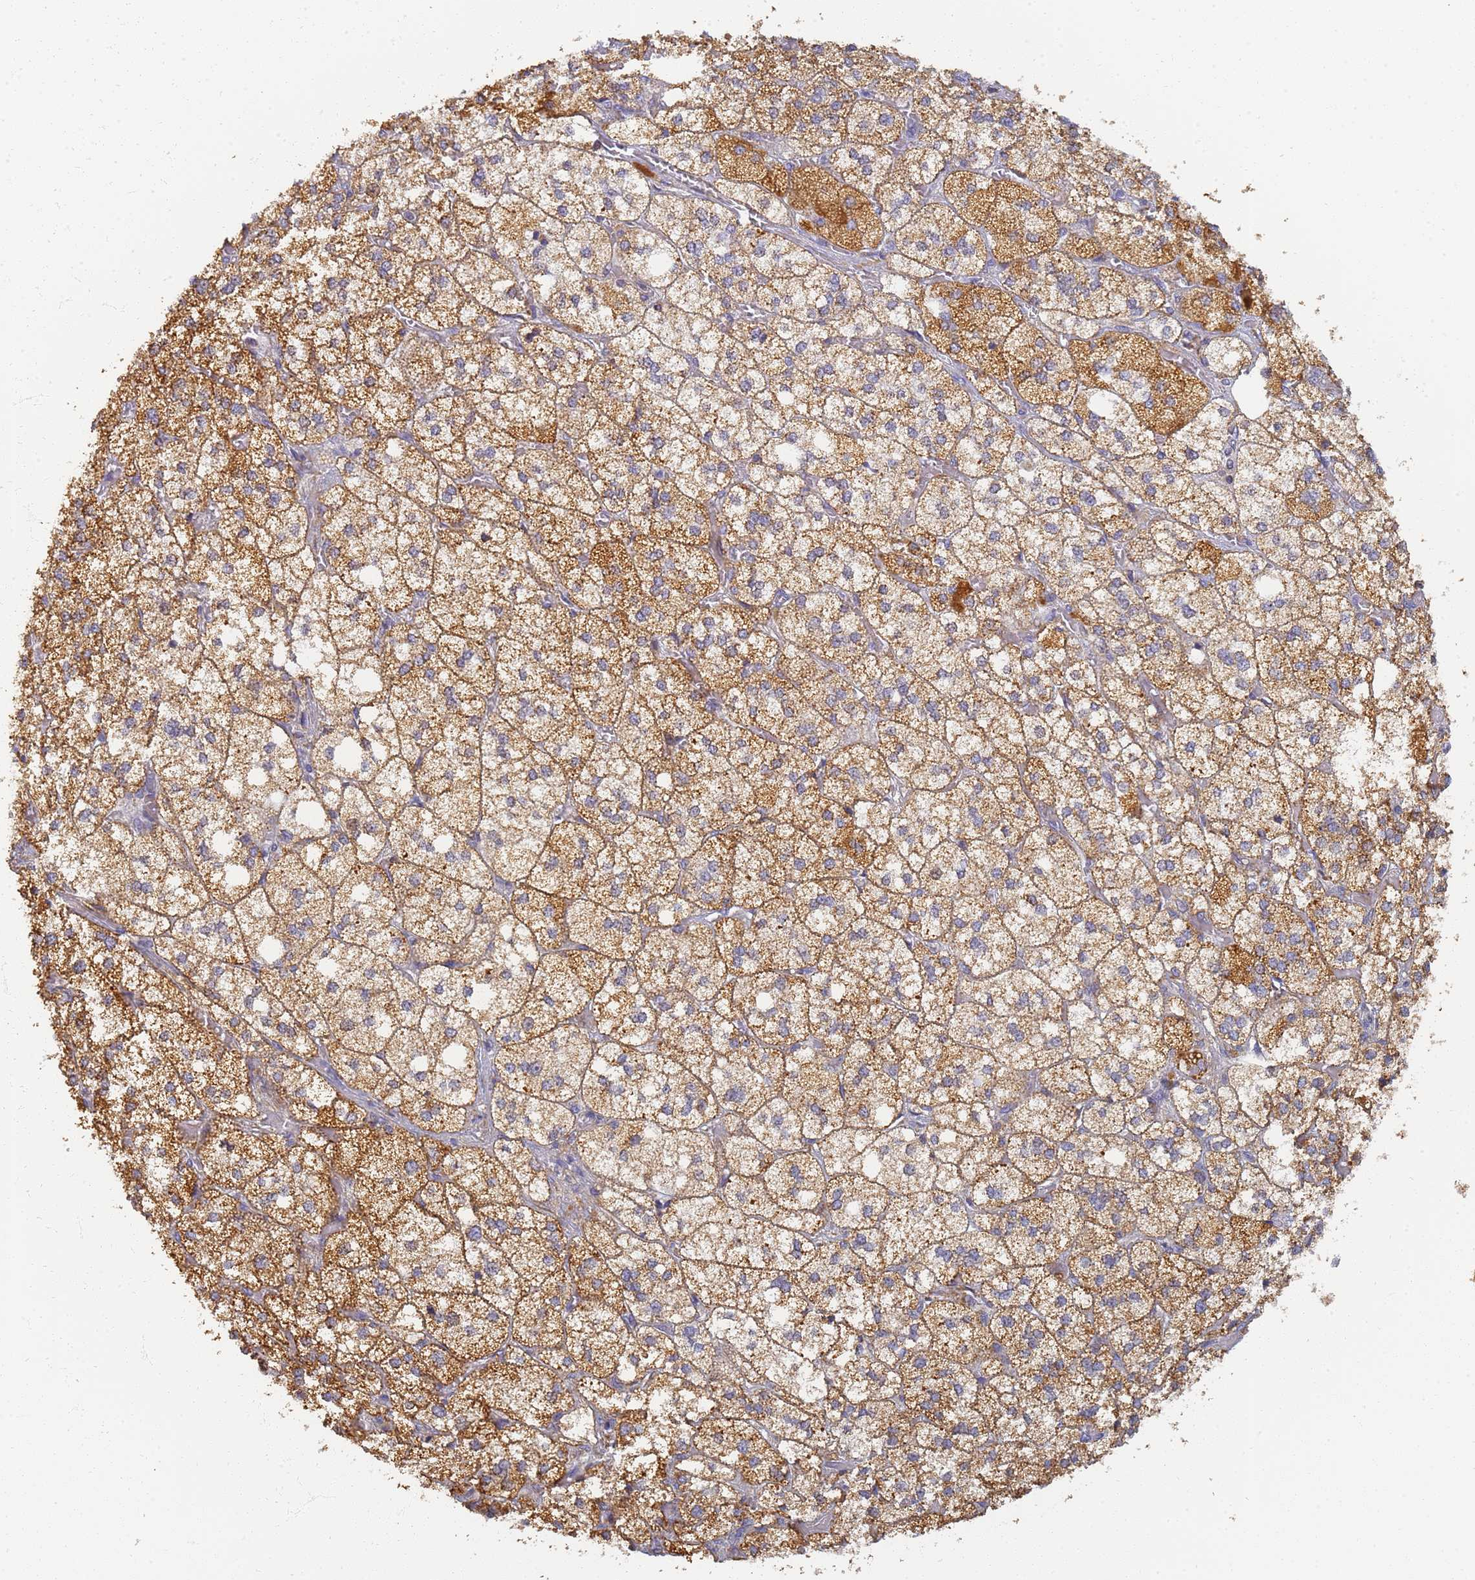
{"staining": {"intensity": "strong", "quantity": ">75%", "location": "cytoplasmic/membranous"}, "tissue": "adrenal gland", "cell_type": "Glandular cells", "image_type": "normal", "snomed": [{"axis": "morphology", "description": "Normal tissue, NOS"}, {"axis": "topography", "description": "Adrenal gland"}], "caption": "Immunohistochemical staining of unremarkable adrenal gland demonstrates >75% levels of strong cytoplasmic/membranous protein positivity in about >75% of glandular cells.", "gene": "UTP23", "patient": {"sex": "male", "age": 61}}